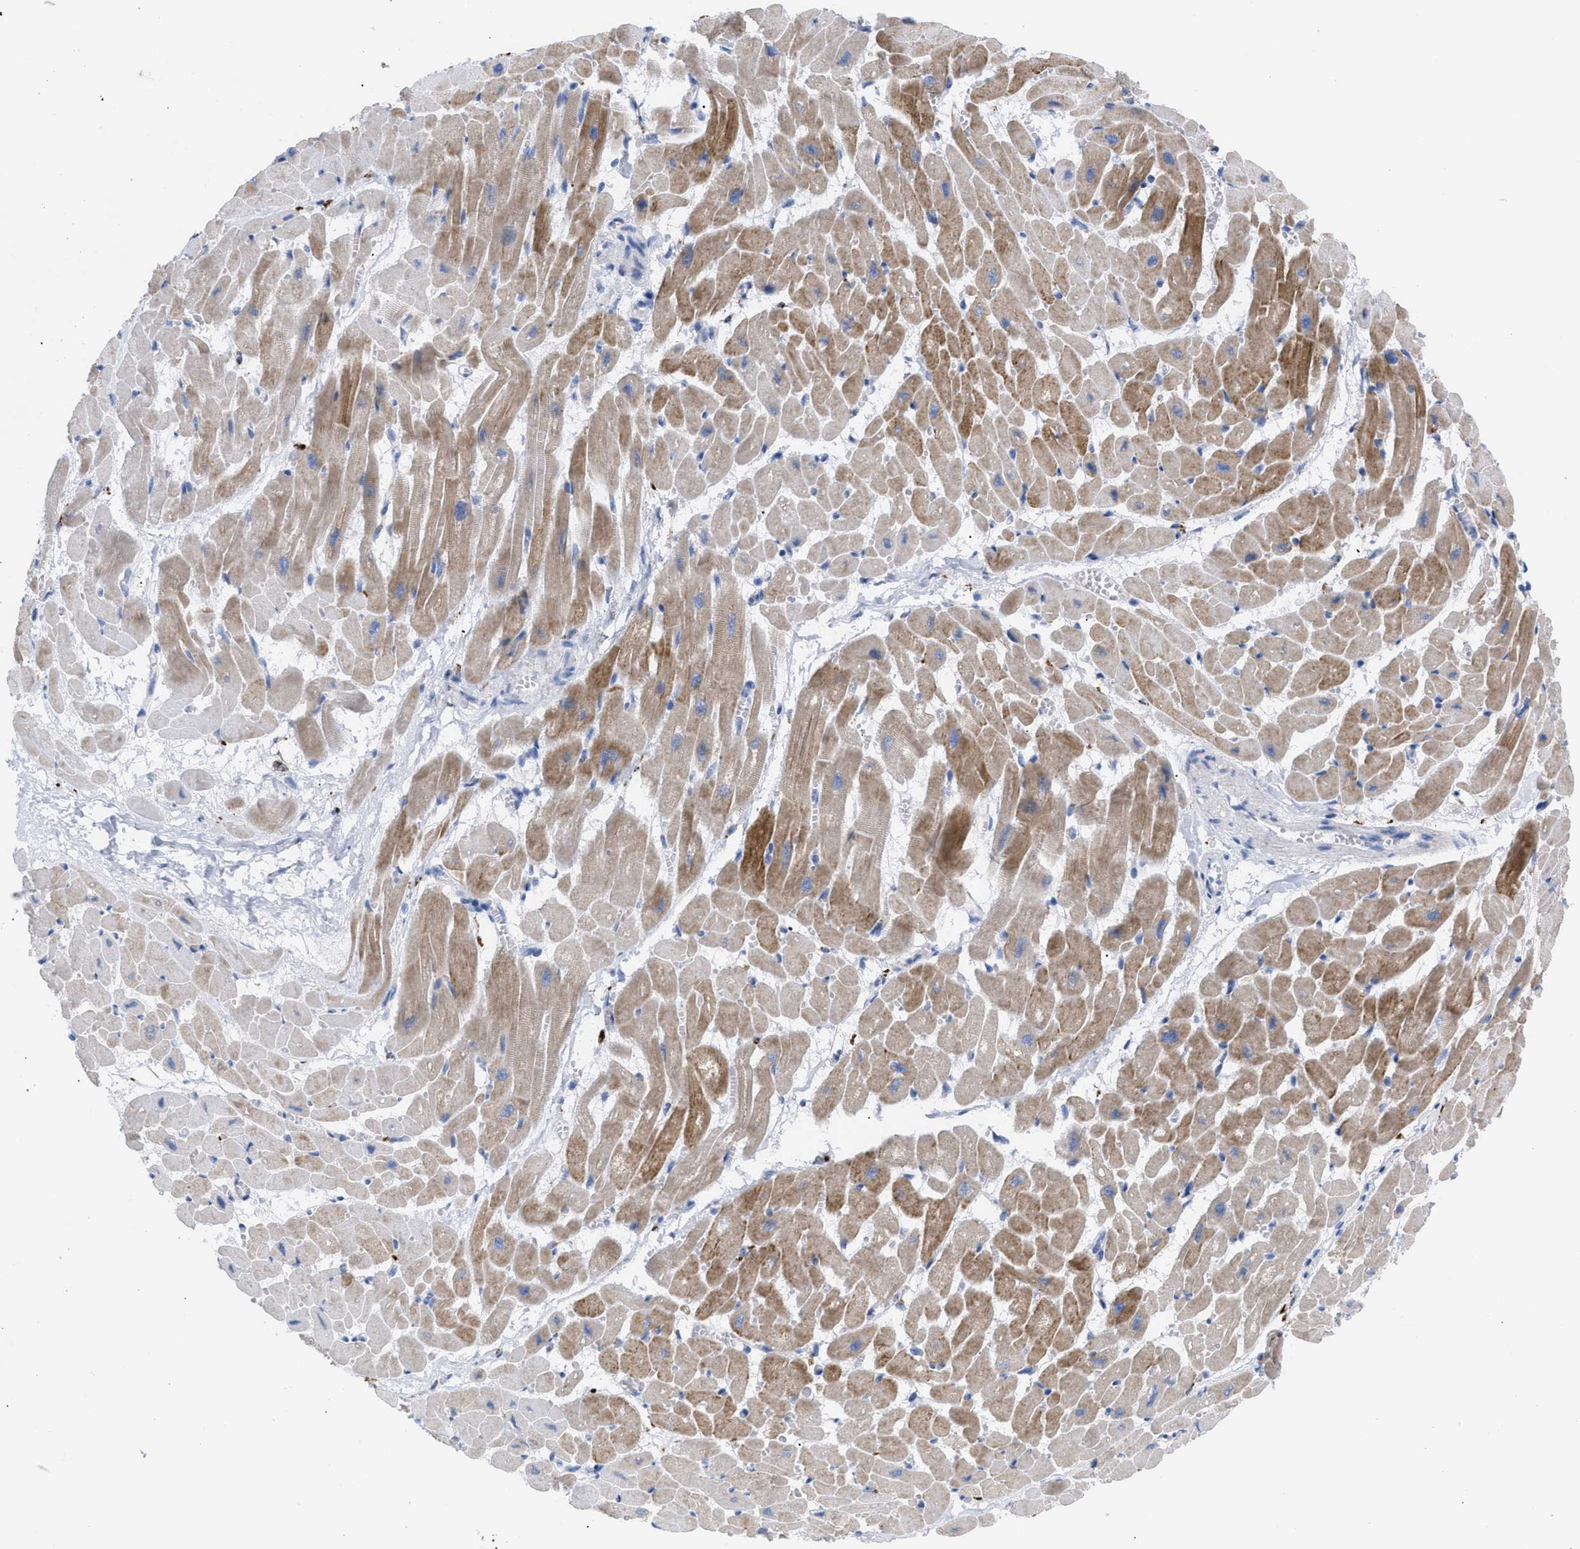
{"staining": {"intensity": "moderate", "quantity": ">75%", "location": "cytoplasmic/membranous"}, "tissue": "heart muscle", "cell_type": "Cardiomyocytes", "image_type": "normal", "snomed": [{"axis": "morphology", "description": "Normal tissue, NOS"}, {"axis": "topography", "description": "Heart"}], "caption": "Immunohistochemical staining of unremarkable human heart muscle displays >75% levels of moderate cytoplasmic/membranous protein staining in about >75% of cardiomyocytes. Nuclei are stained in blue.", "gene": "DRAM2", "patient": {"sex": "male", "age": 45}}